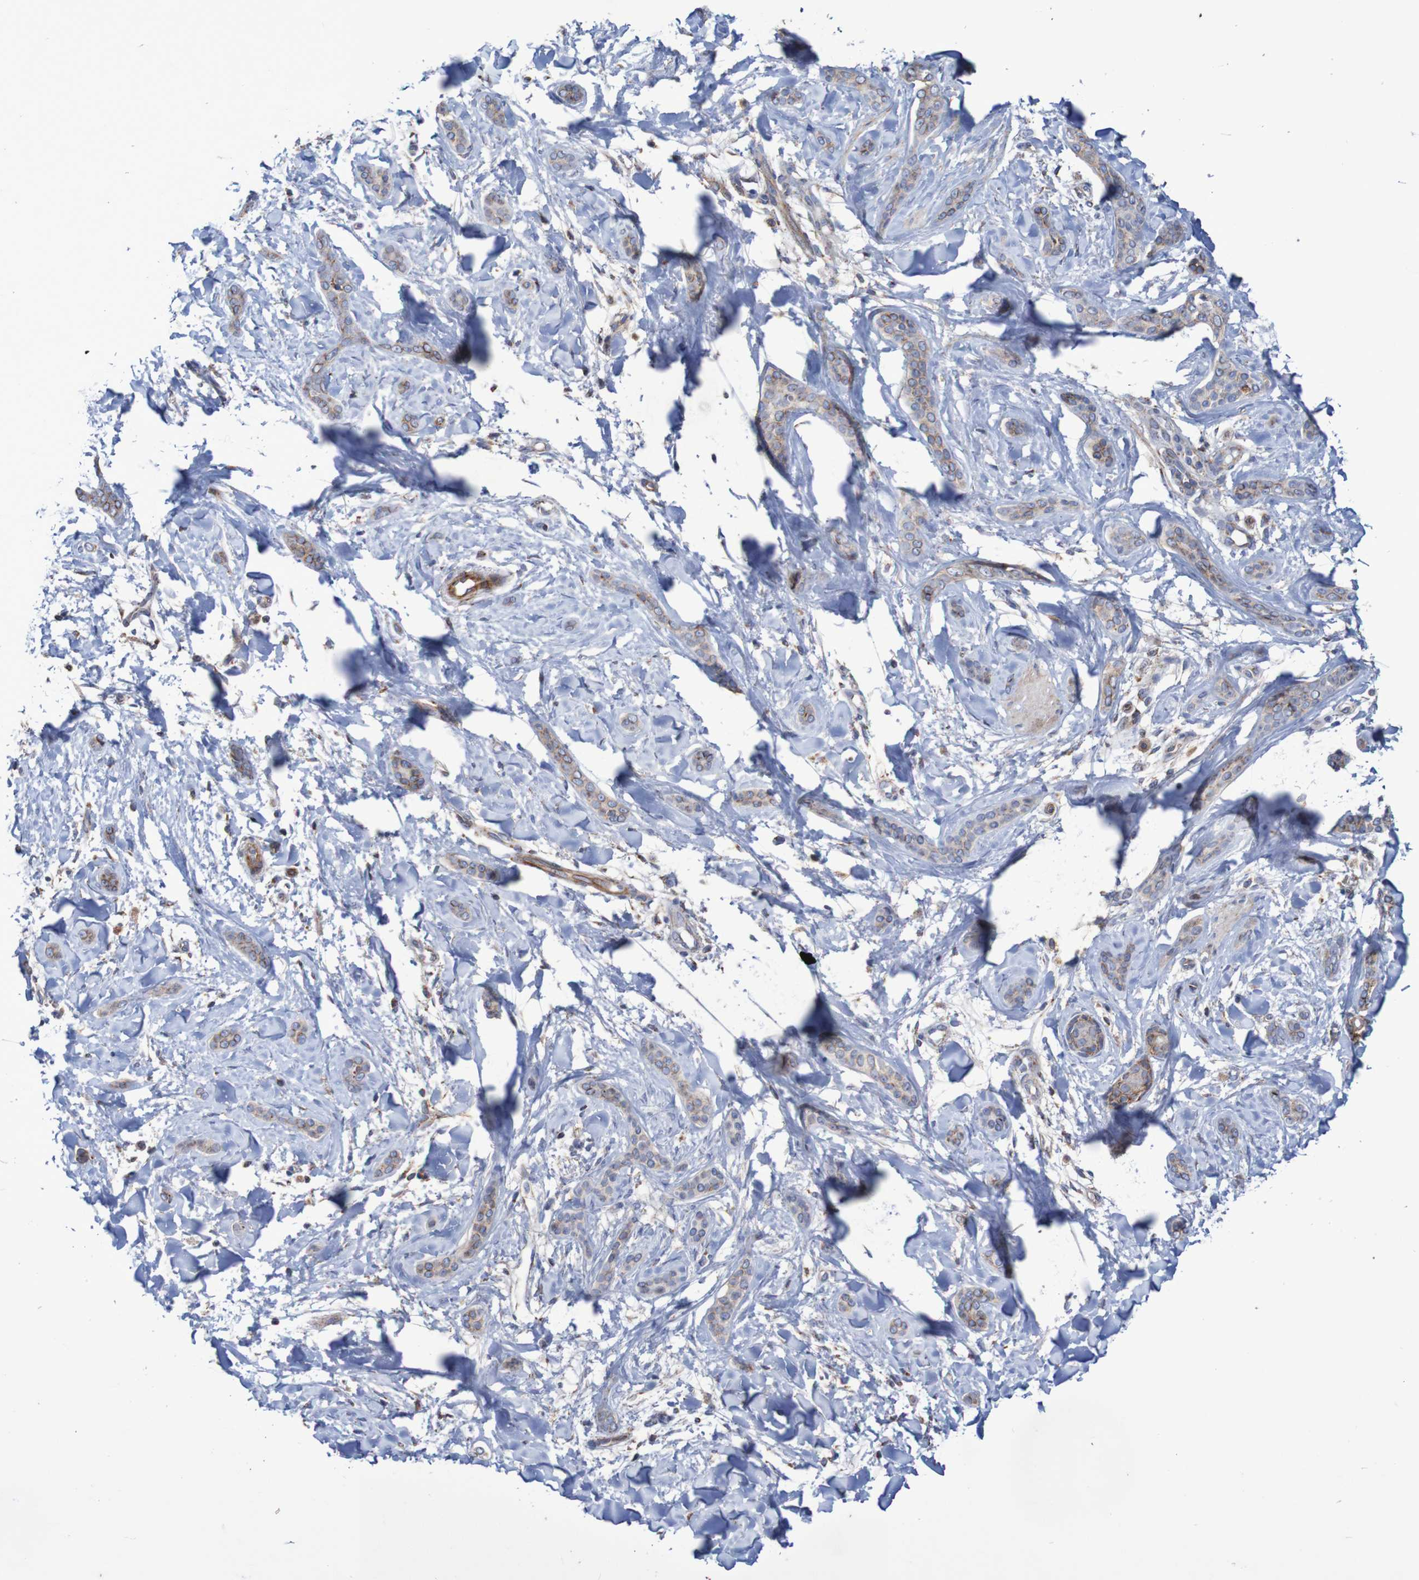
{"staining": {"intensity": "weak", "quantity": ">75%", "location": "cytoplasmic/membranous"}, "tissue": "skin cancer", "cell_type": "Tumor cells", "image_type": "cancer", "snomed": [{"axis": "morphology", "description": "Basal cell carcinoma"}, {"axis": "morphology", "description": "Adnexal tumor, benign"}, {"axis": "topography", "description": "Skin"}], "caption": "Immunohistochemical staining of human basal cell carcinoma (skin) reveals low levels of weak cytoplasmic/membranous positivity in approximately >75% of tumor cells.", "gene": "MMEL1", "patient": {"sex": "female", "age": 42}}